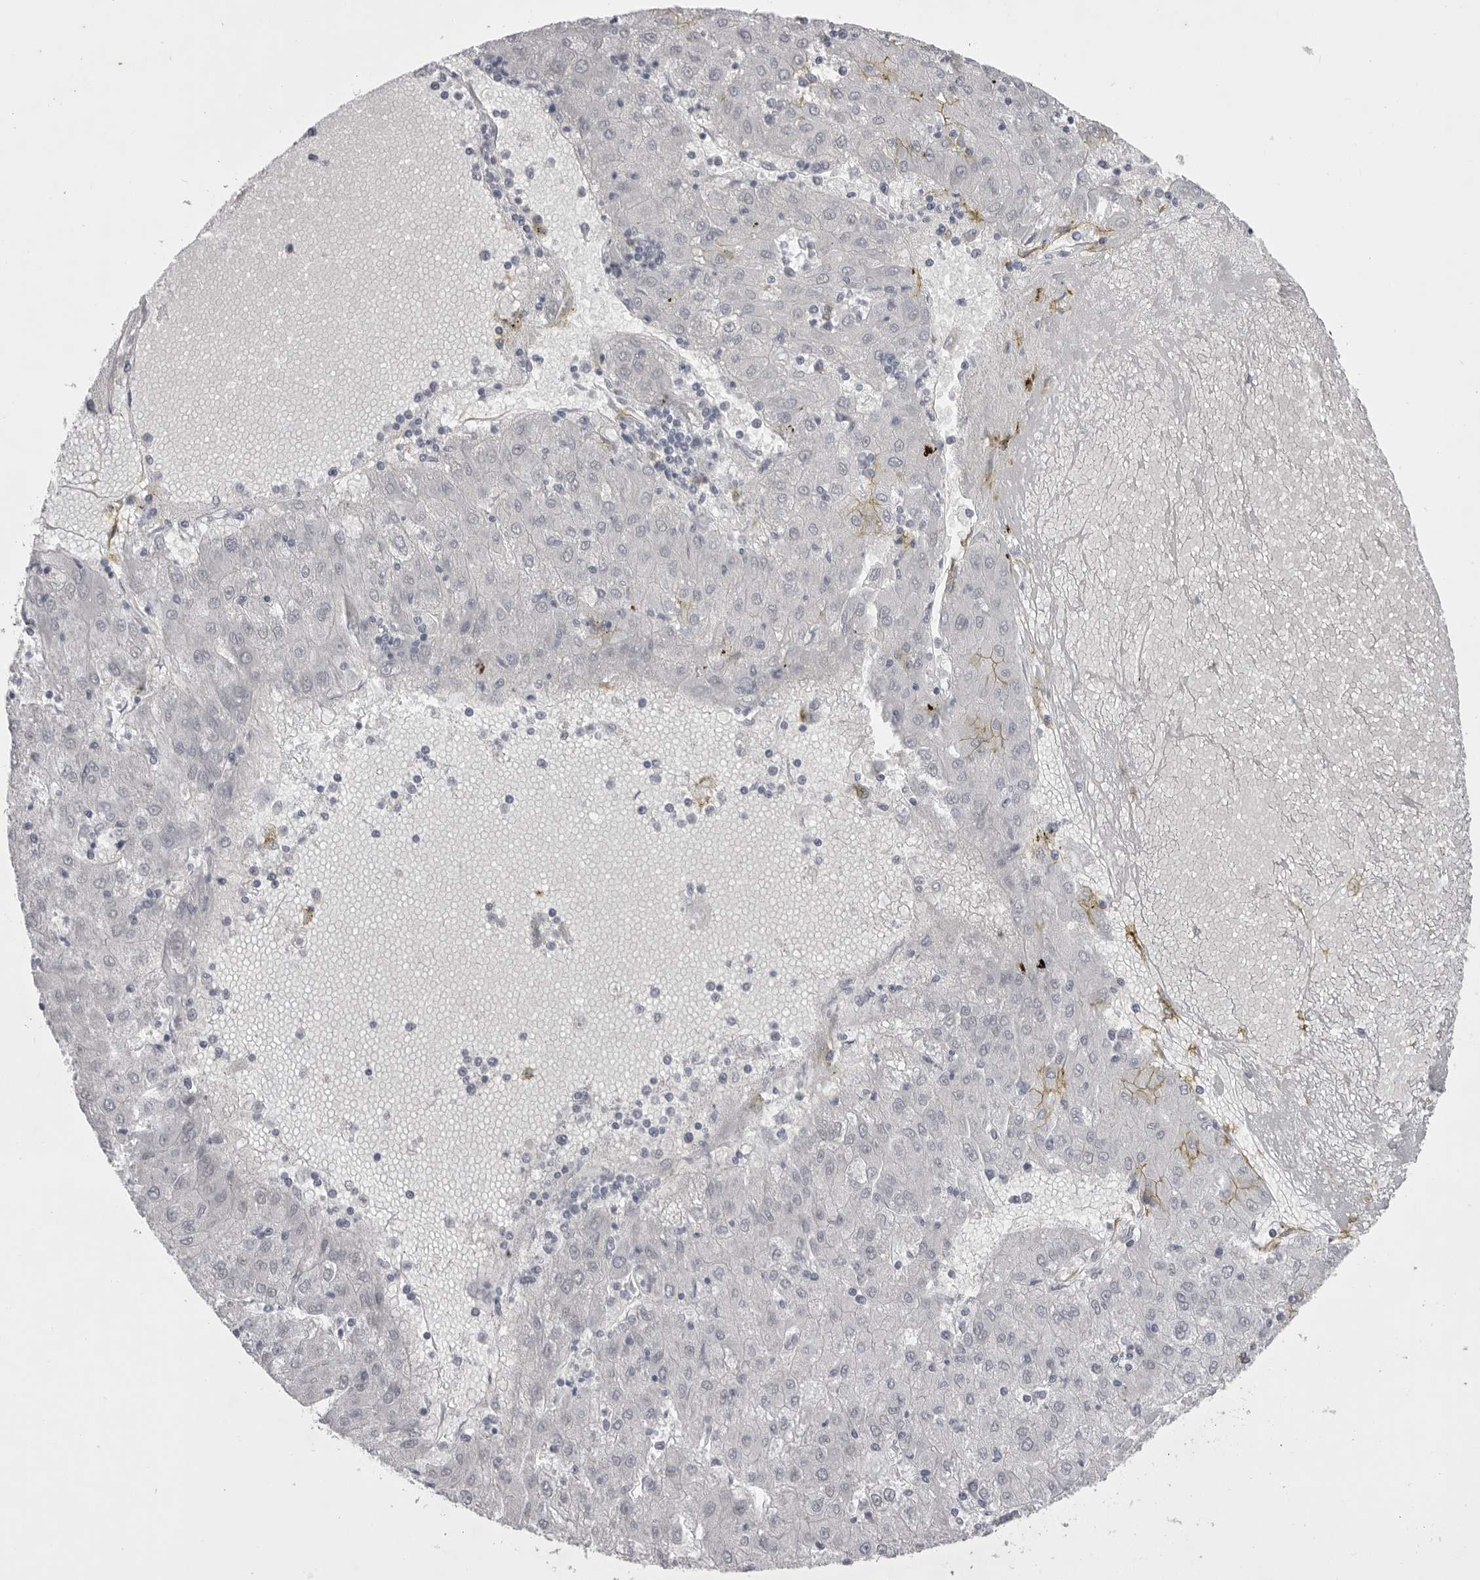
{"staining": {"intensity": "negative", "quantity": "none", "location": "none"}, "tissue": "liver cancer", "cell_type": "Tumor cells", "image_type": "cancer", "snomed": [{"axis": "morphology", "description": "Carcinoma, Hepatocellular, NOS"}, {"axis": "topography", "description": "Liver"}], "caption": "Tumor cells show no significant staining in hepatocellular carcinoma (liver).", "gene": "ZBTB7B", "patient": {"sex": "male", "age": 72}}